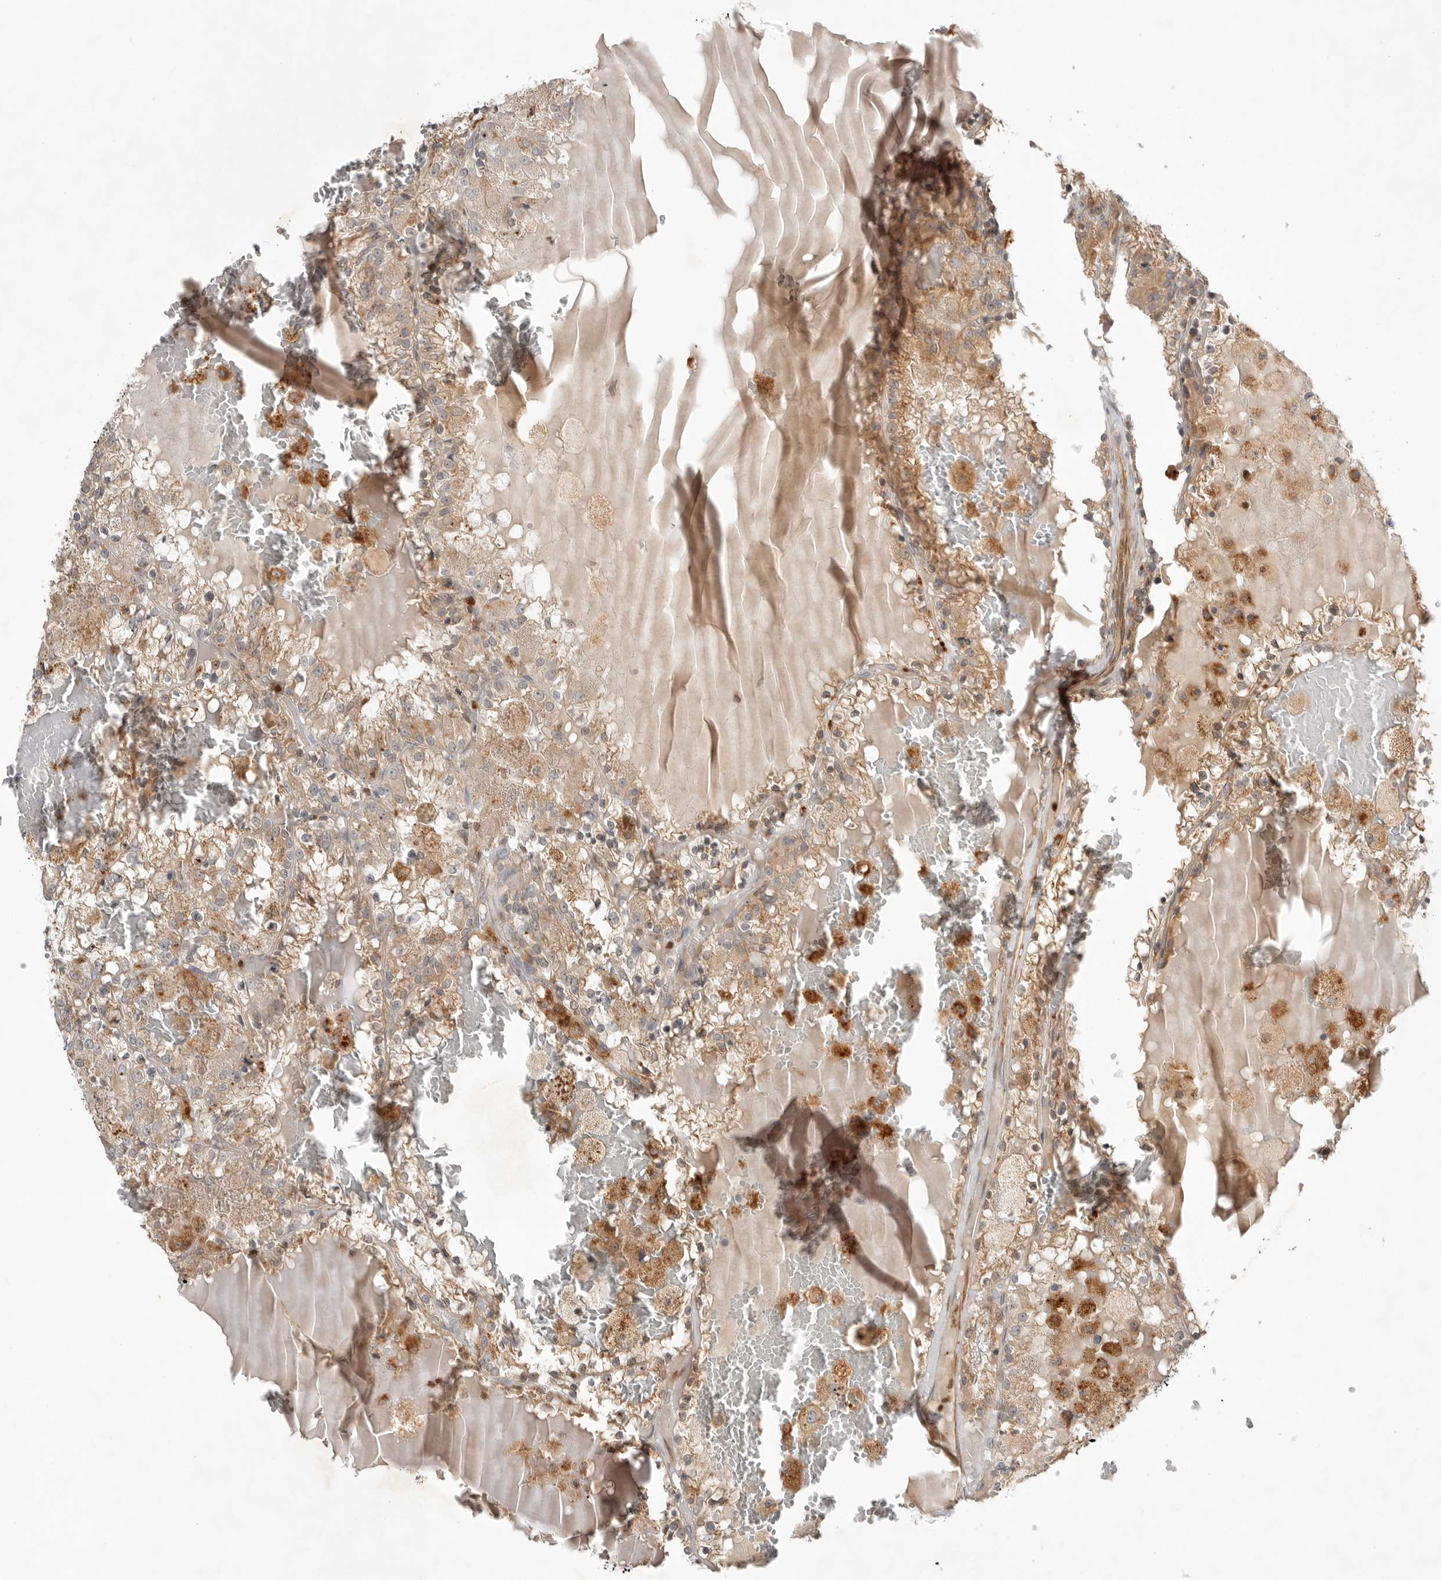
{"staining": {"intensity": "moderate", "quantity": ">75%", "location": "cytoplasmic/membranous"}, "tissue": "renal cancer", "cell_type": "Tumor cells", "image_type": "cancer", "snomed": [{"axis": "morphology", "description": "Adenocarcinoma, NOS"}, {"axis": "topography", "description": "Kidney"}], "caption": "High-power microscopy captured an immunohistochemistry (IHC) histopathology image of adenocarcinoma (renal), revealing moderate cytoplasmic/membranous staining in about >75% of tumor cells.", "gene": "GNE", "patient": {"sex": "female", "age": 56}}